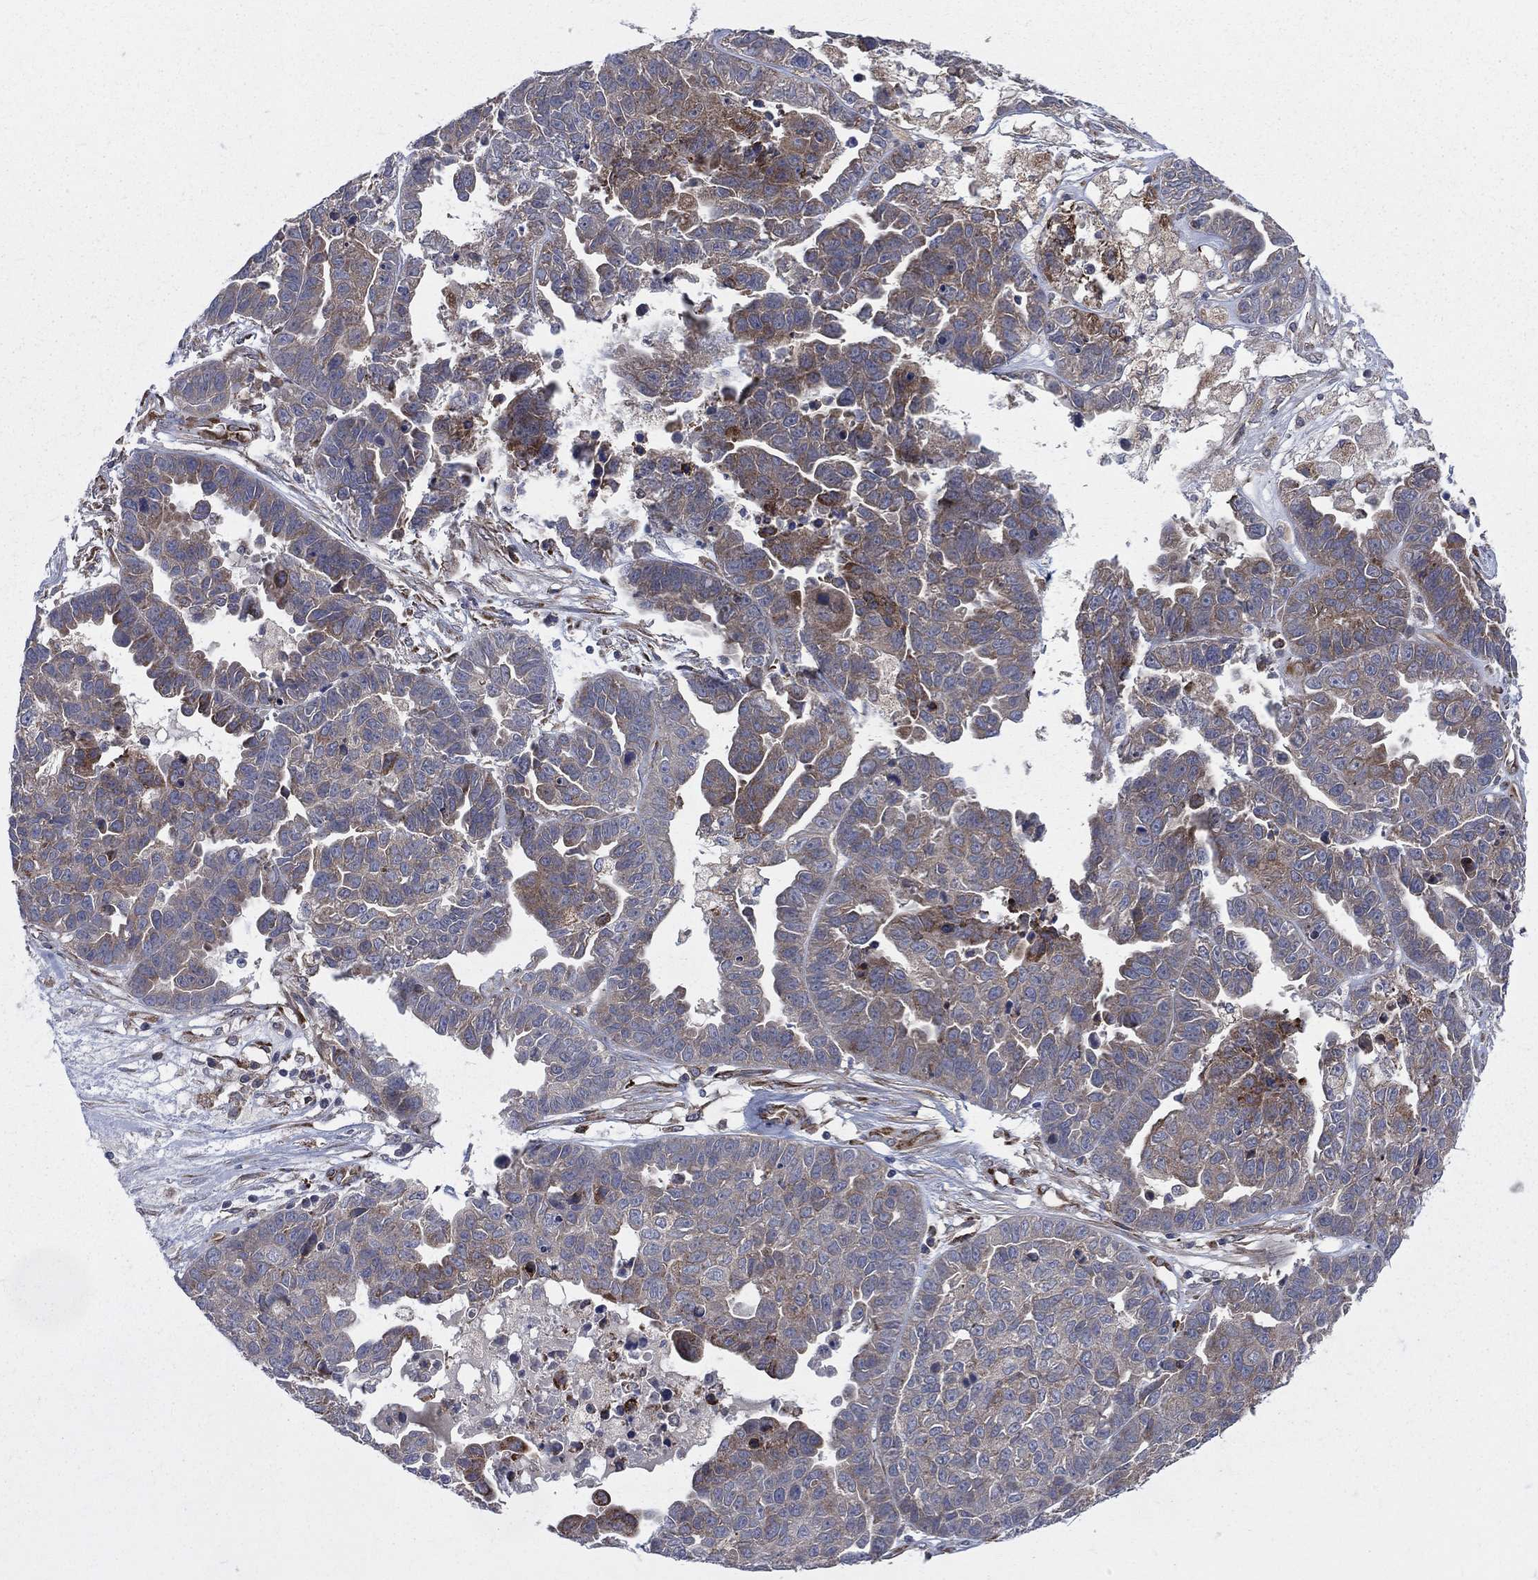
{"staining": {"intensity": "moderate", "quantity": "<25%", "location": "cytoplasmic/membranous"}, "tissue": "ovarian cancer", "cell_type": "Tumor cells", "image_type": "cancer", "snomed": [{"axis": "morphology", "description": "Cystadenocarcinoma, serous, NOS"}, {"axis": "topography", "description": "Ovary"}], "caption": "Ovarian cancer (serous cystadenocarcinoma) stained with a protein marker exhibits moderate staining in tumor cells.", "gene": "CCDC159", "patient": {"sex": "female", "age": 87}}